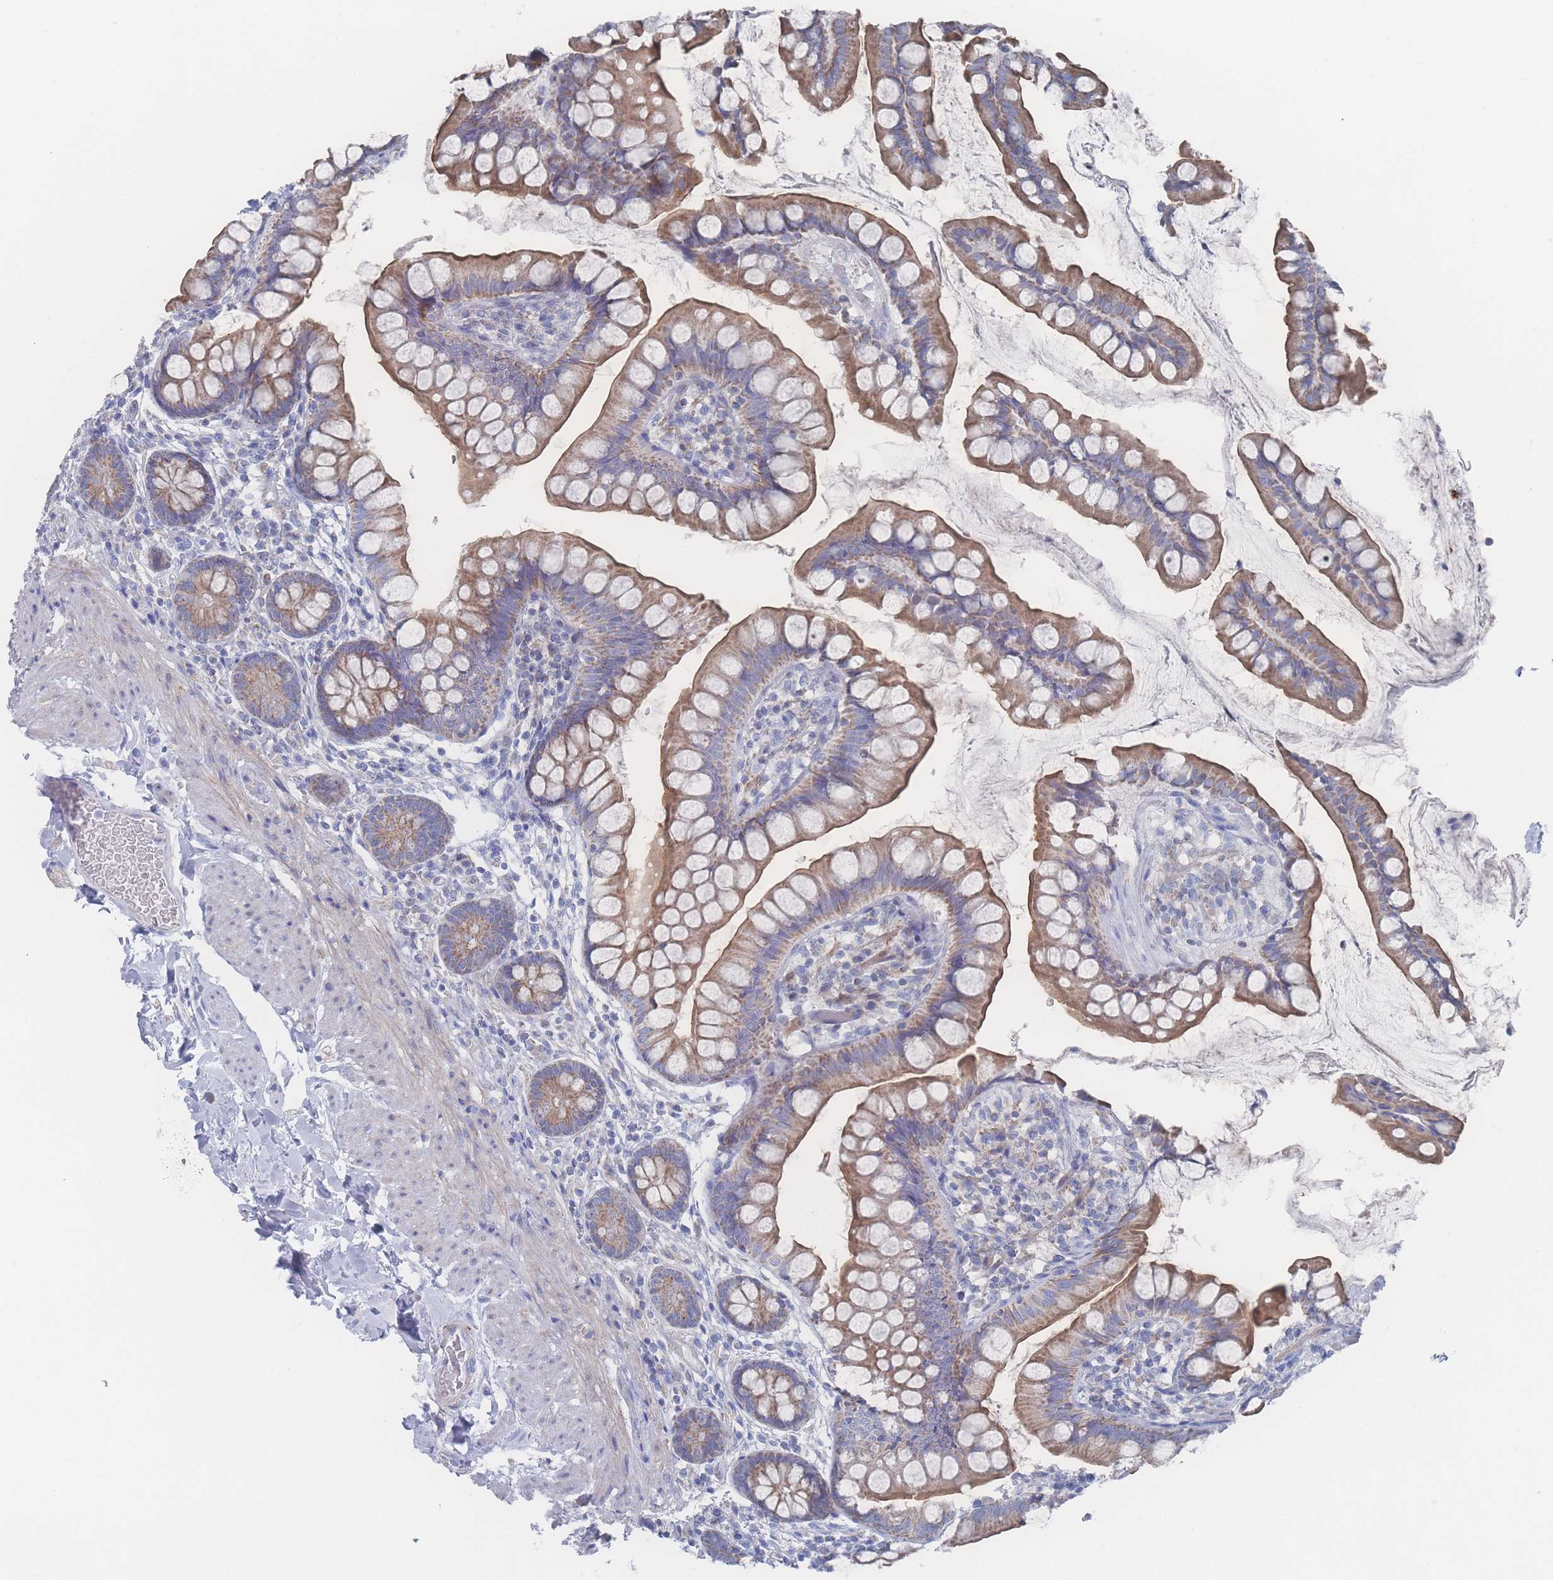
{"staining": {"intensity": "moderate", "quantity": ">75%", "location": "cytoplasmic/membranous"}, "tissue": "small intestine", "cell_type": "Glandular cells", "image_type": "normal", "snomed": [{"axis": "morphology", "description": "Normal tissue, NOS"}, {"axis": "topography", "description": "Small intestine"}], "caption": "Human small intestine stained for a protein (brown) exhibits moderate cytoplasmic/membranous positive expression in approximately >75% of glandular cells.", "gene": "SNPH", "patient": {"sex": "male", "age": 70}}